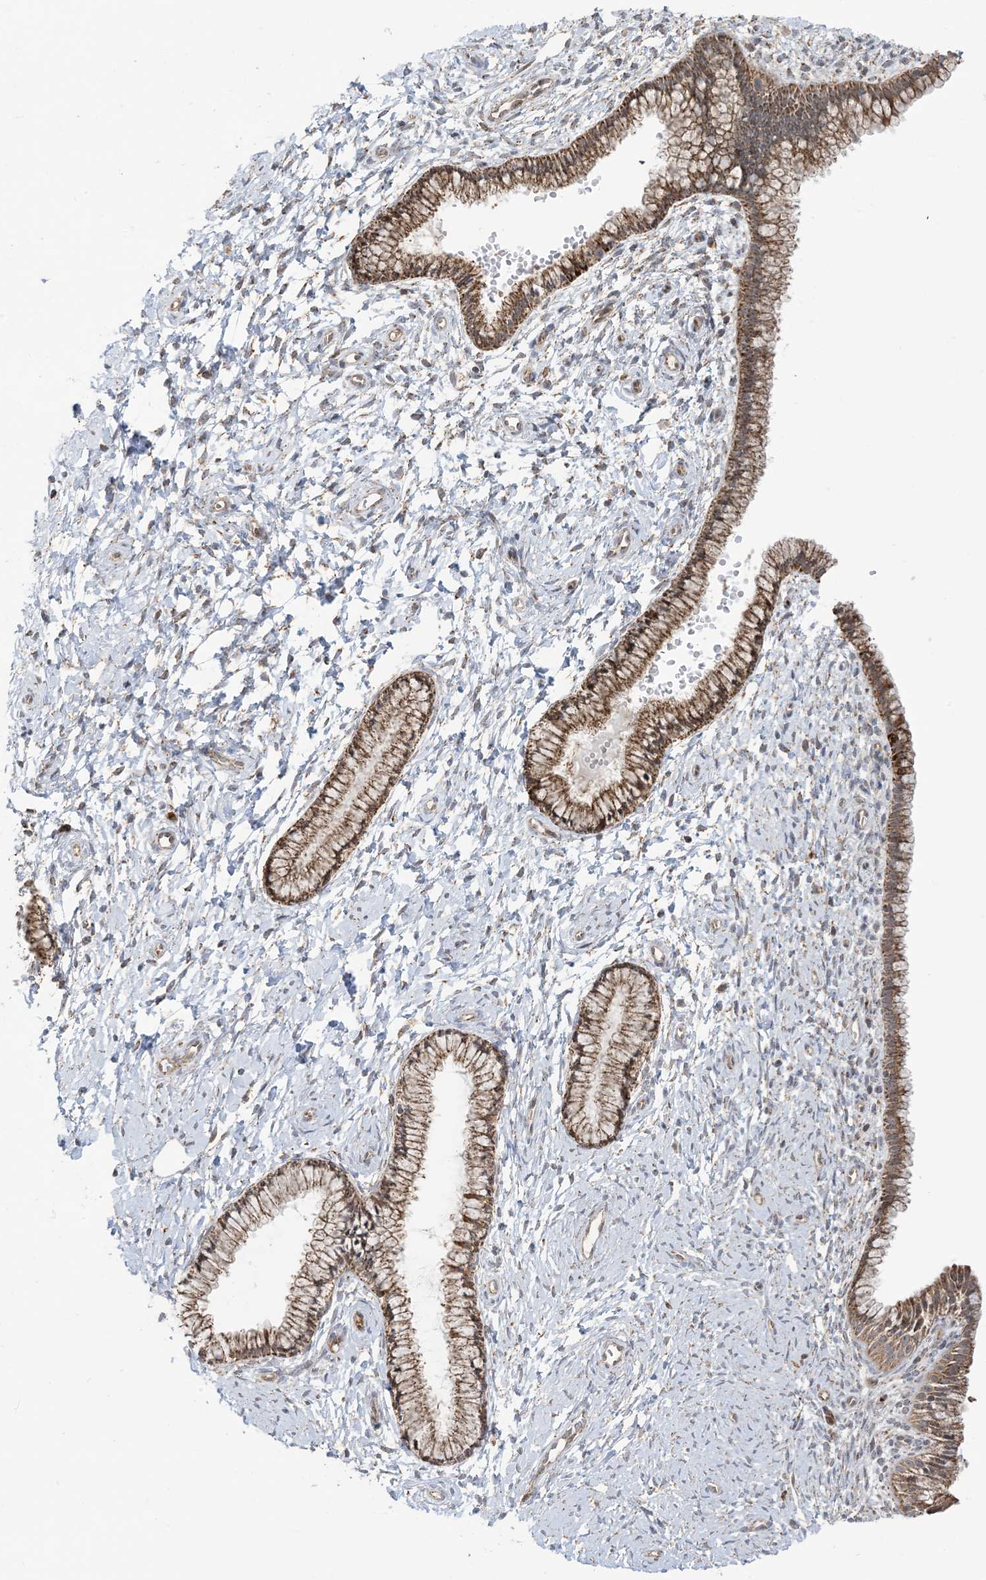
{"staining": {"intensity": "moderate", "quantity": ">75%", "location": "cytoplasmic/membranous"}, "tissue": "cervix", "cell_type": "Glandular cells", "image_type": "normal", "snomed": [{"axis": "morphology", "description": "Normal tissue, NOS"}, {"axis": "topography", "description": "Cervix"}], "caption": "IHC image of unremarkable human cervix stained for a protein (brown), which displays medium levels of moderate cytoplasmic/membranous positivity in approximately >75% of glandular cells.", "gene": "MAPKBP1", "patient": {"sex": "female", "age": 33}}